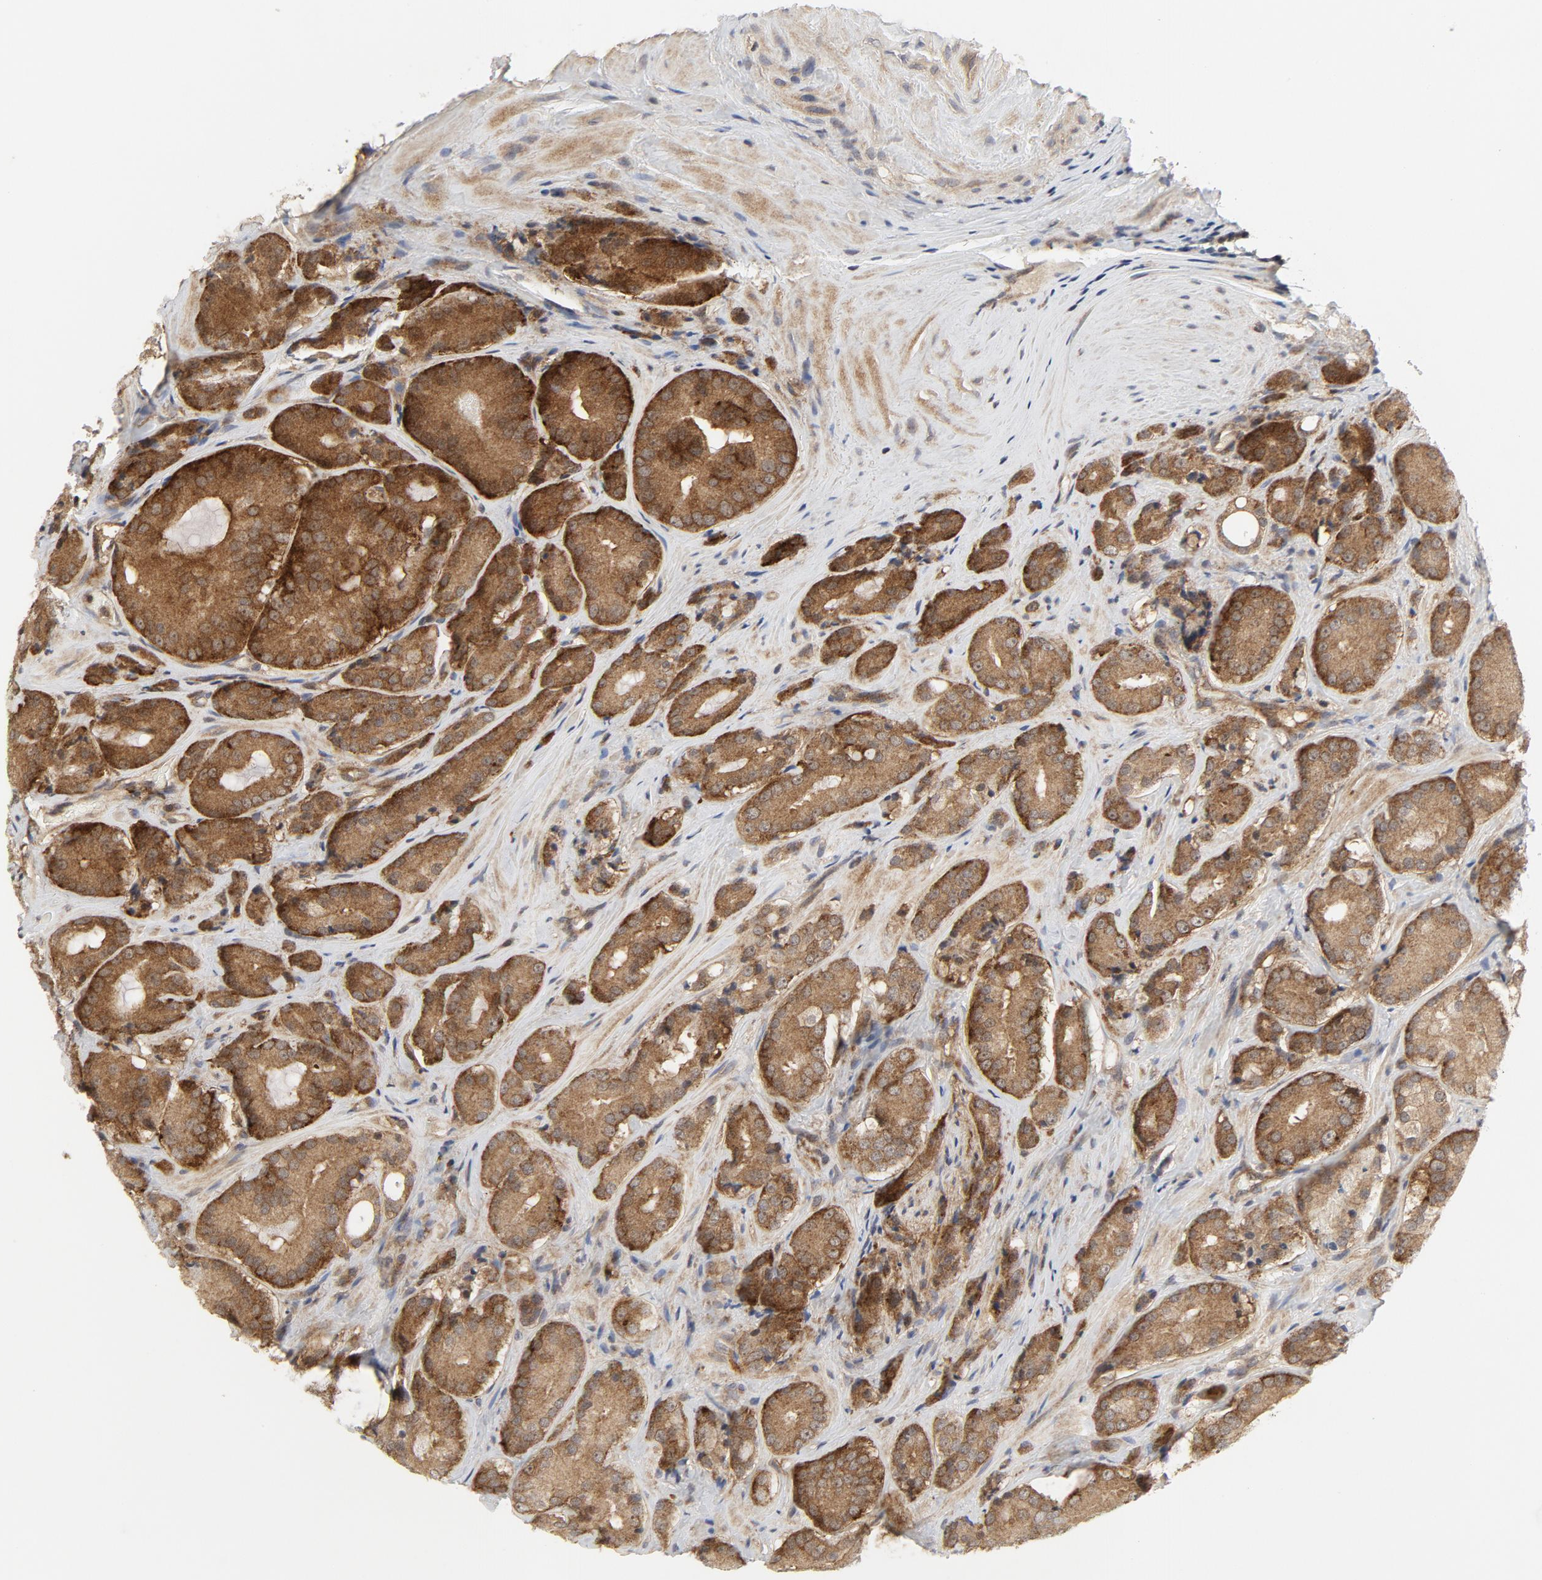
{"staining": {"intensity": "moderate", "quantity": ">75%", "location": "cytoplasmic/membranous"}, "tissue": "prostate cancer", "cell_type": "Tumor cells", "image_type": "cancer", "snomed": [{"axis": "morphology", "description": "Adenocarcinoma, High grade"}, {"axis": "topography", "description": "Prostate"}], "caption": "Human high-grade adenocarcinoma (prostate) stained with a protein marker reveals moderate staining in tumor cells.", "gene": "MAP2K7", "patient": {"sex": "male", "age": 70}}